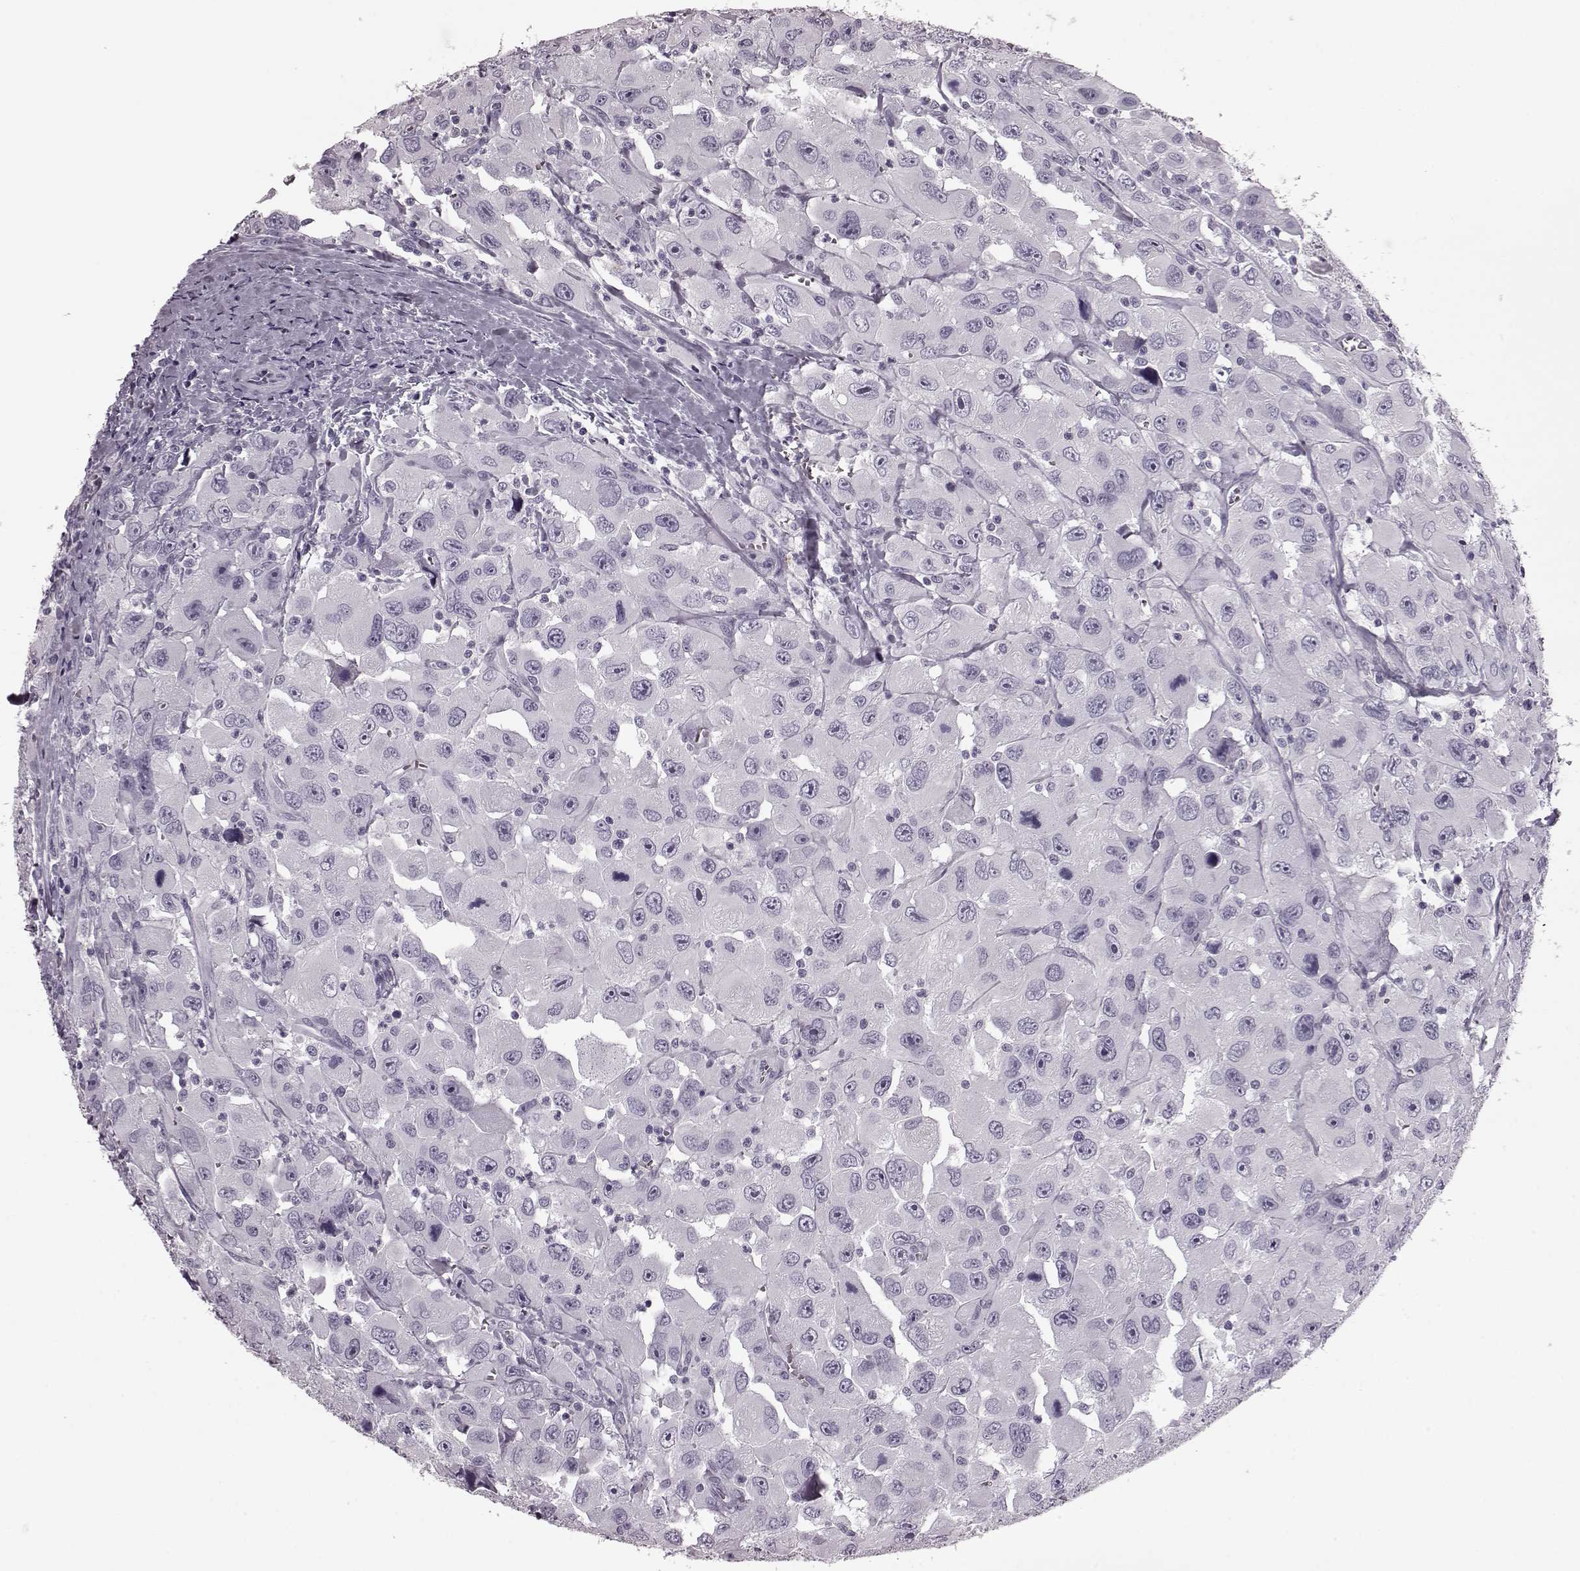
{"staining": {"intensity": "negative", "quantity": "none", "location": "none"}, "tissue": "head and neck cancer", "cell_type": "Tumor cells", "image_type": "cancer", "snomed": [{"axis": "morphology", "description": "Squamous cell carcinoma, NOS"}, {"axis": "morphology", "description": "Squamous cell carcinoma, metastatic, NOS"}, {"axis": "topography", "description": "Oral tissue"}, {"axis": "topography", "description": "Head-Neck"}], "caption": "Immunohistochemical staining of human head and neck cancer demonstrates no significant expression in tumor cells.", "gene": "CST7", "patient": {"sex": "female", "age": 85}}